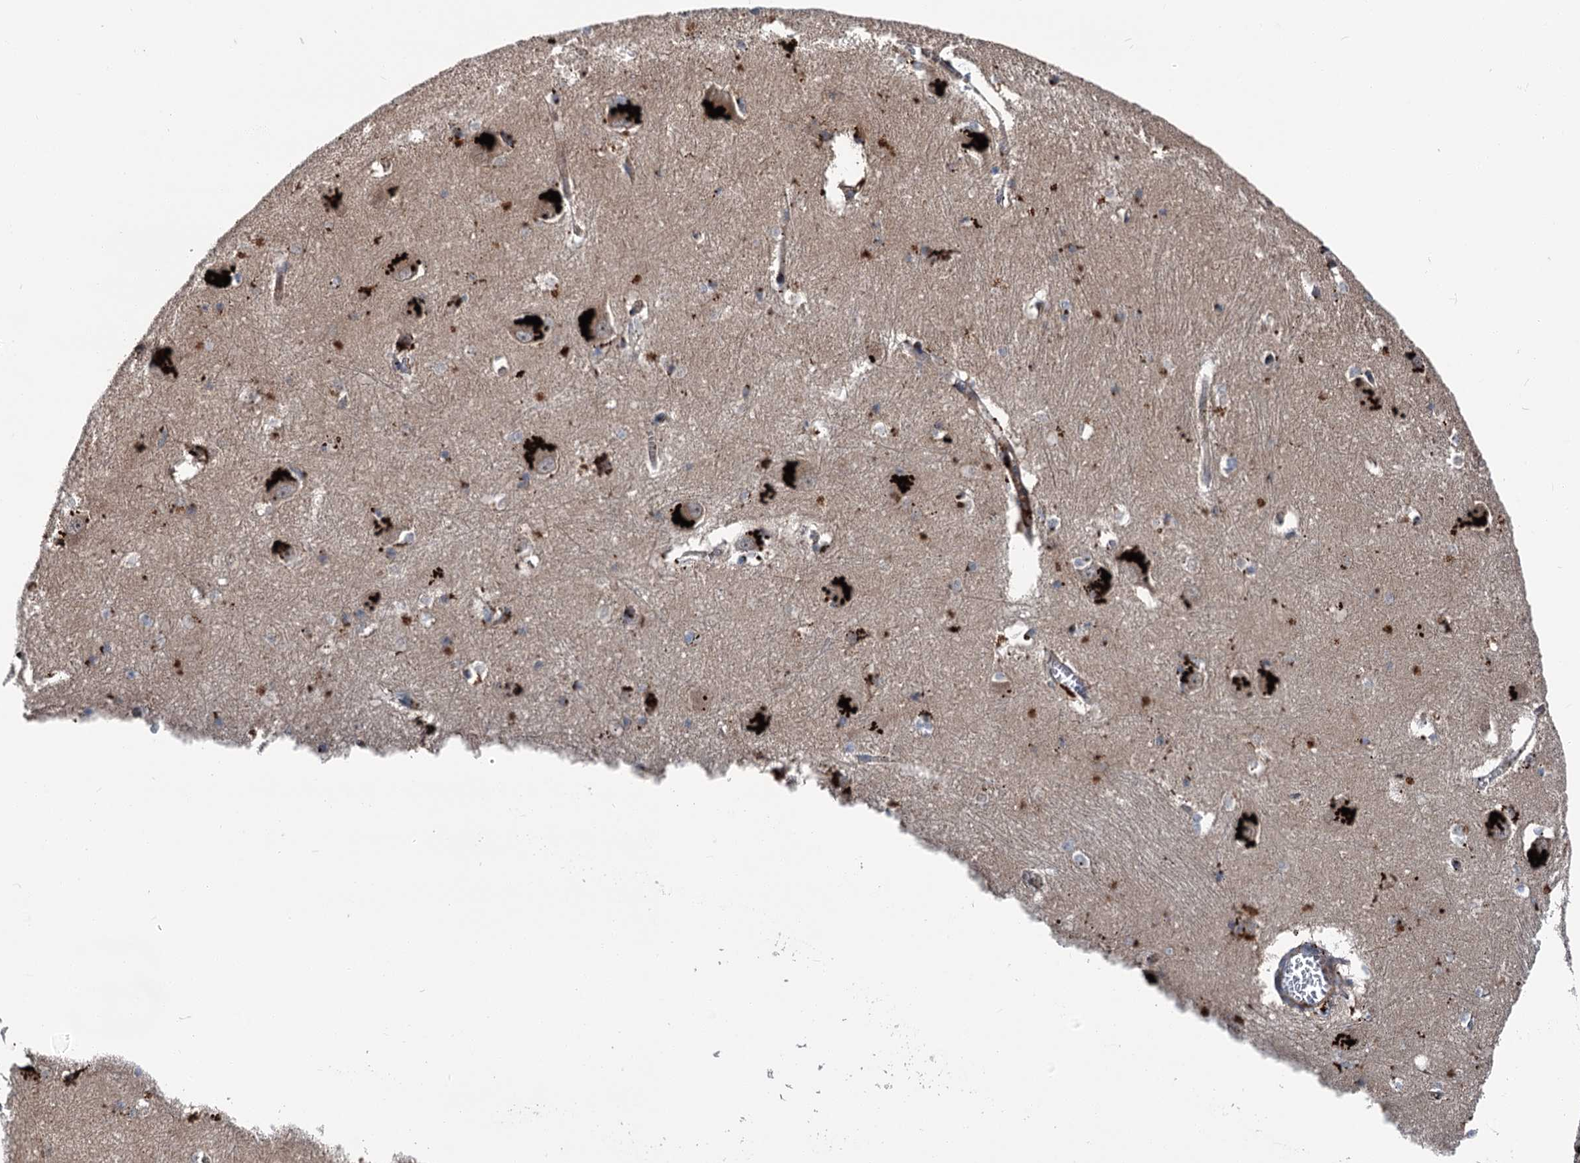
{"staining": {"intensity": "strong", "quantity": "25%-75%", "location": "cytoplasmic/membranous"}, "tissue": "caudate", "cell_type": "Glial cells", "image_type": "normal", "snomed": [{"axis": "morphology", "description": "Normal tissue, NOS"}, {"axis": "topography", "description": "Lateral ventricle wall"}], "caption": "A high amount of strong cytoplasmic/membranous positivity is identified in about 25%-75% of glial cells in benign caudate.", "gene": "POLR1D", "patient": {"sex": "male", "age": 37}}